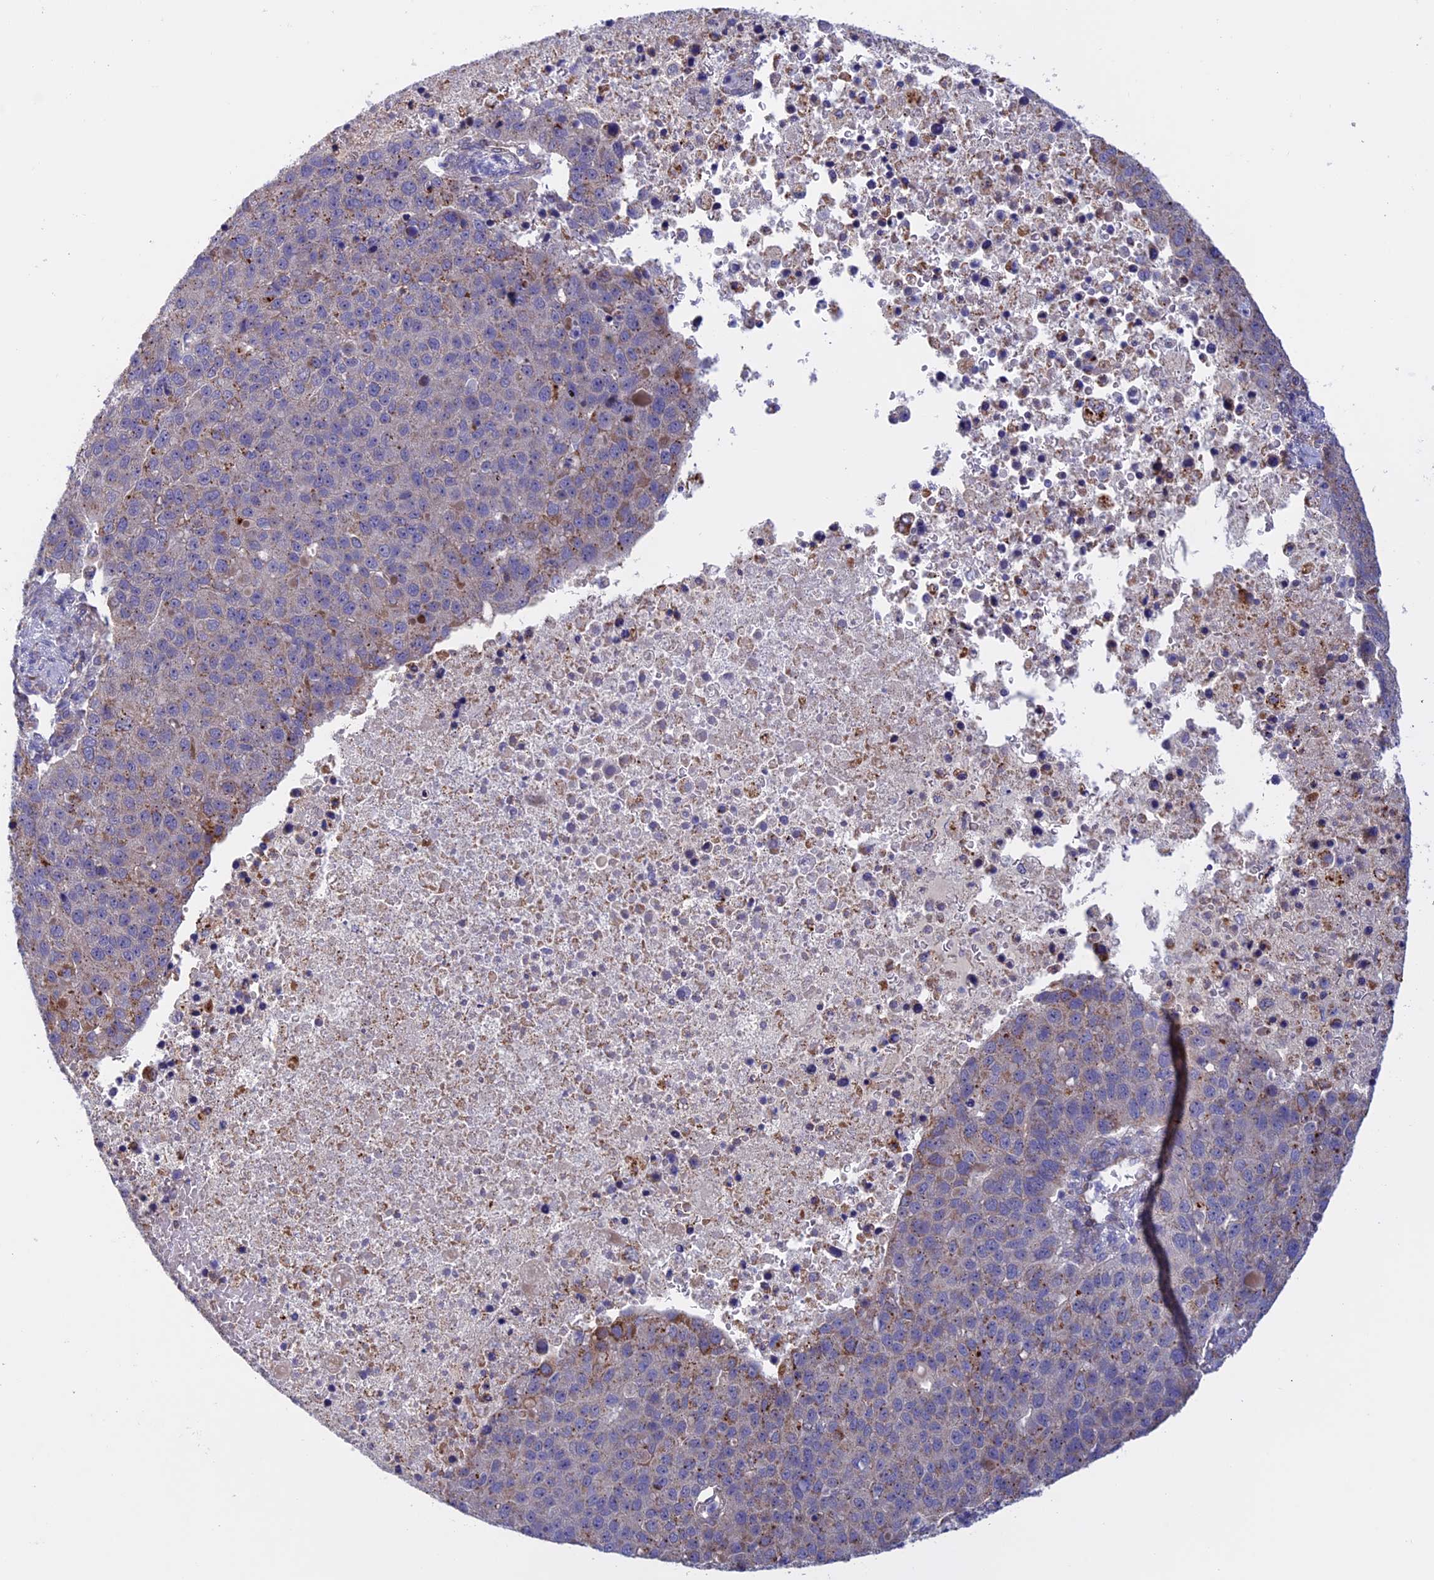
{"staining": {"intensity": "moderate", "quantity": "25%-75%", "location": "cytoplasmic/membranous"}, "tissue": "pancreatic cancer", "cell_type": "Tumor cells", "image_type": "cancer", "snomed": [{"axis": "morphology", "description": "Adenocarcinoma, NOS"}, {"axis": "topography", "description": "Pancreas"}], "caption": "Tumor cells show medium levels of moderate cytoplasmic/membranous positivity in approximately 25%-75% of cells in human pancreatic cancer (adenocarcinoma).", "gene": "ETFDH", "patient": {"sex": "female", "age": 61}}